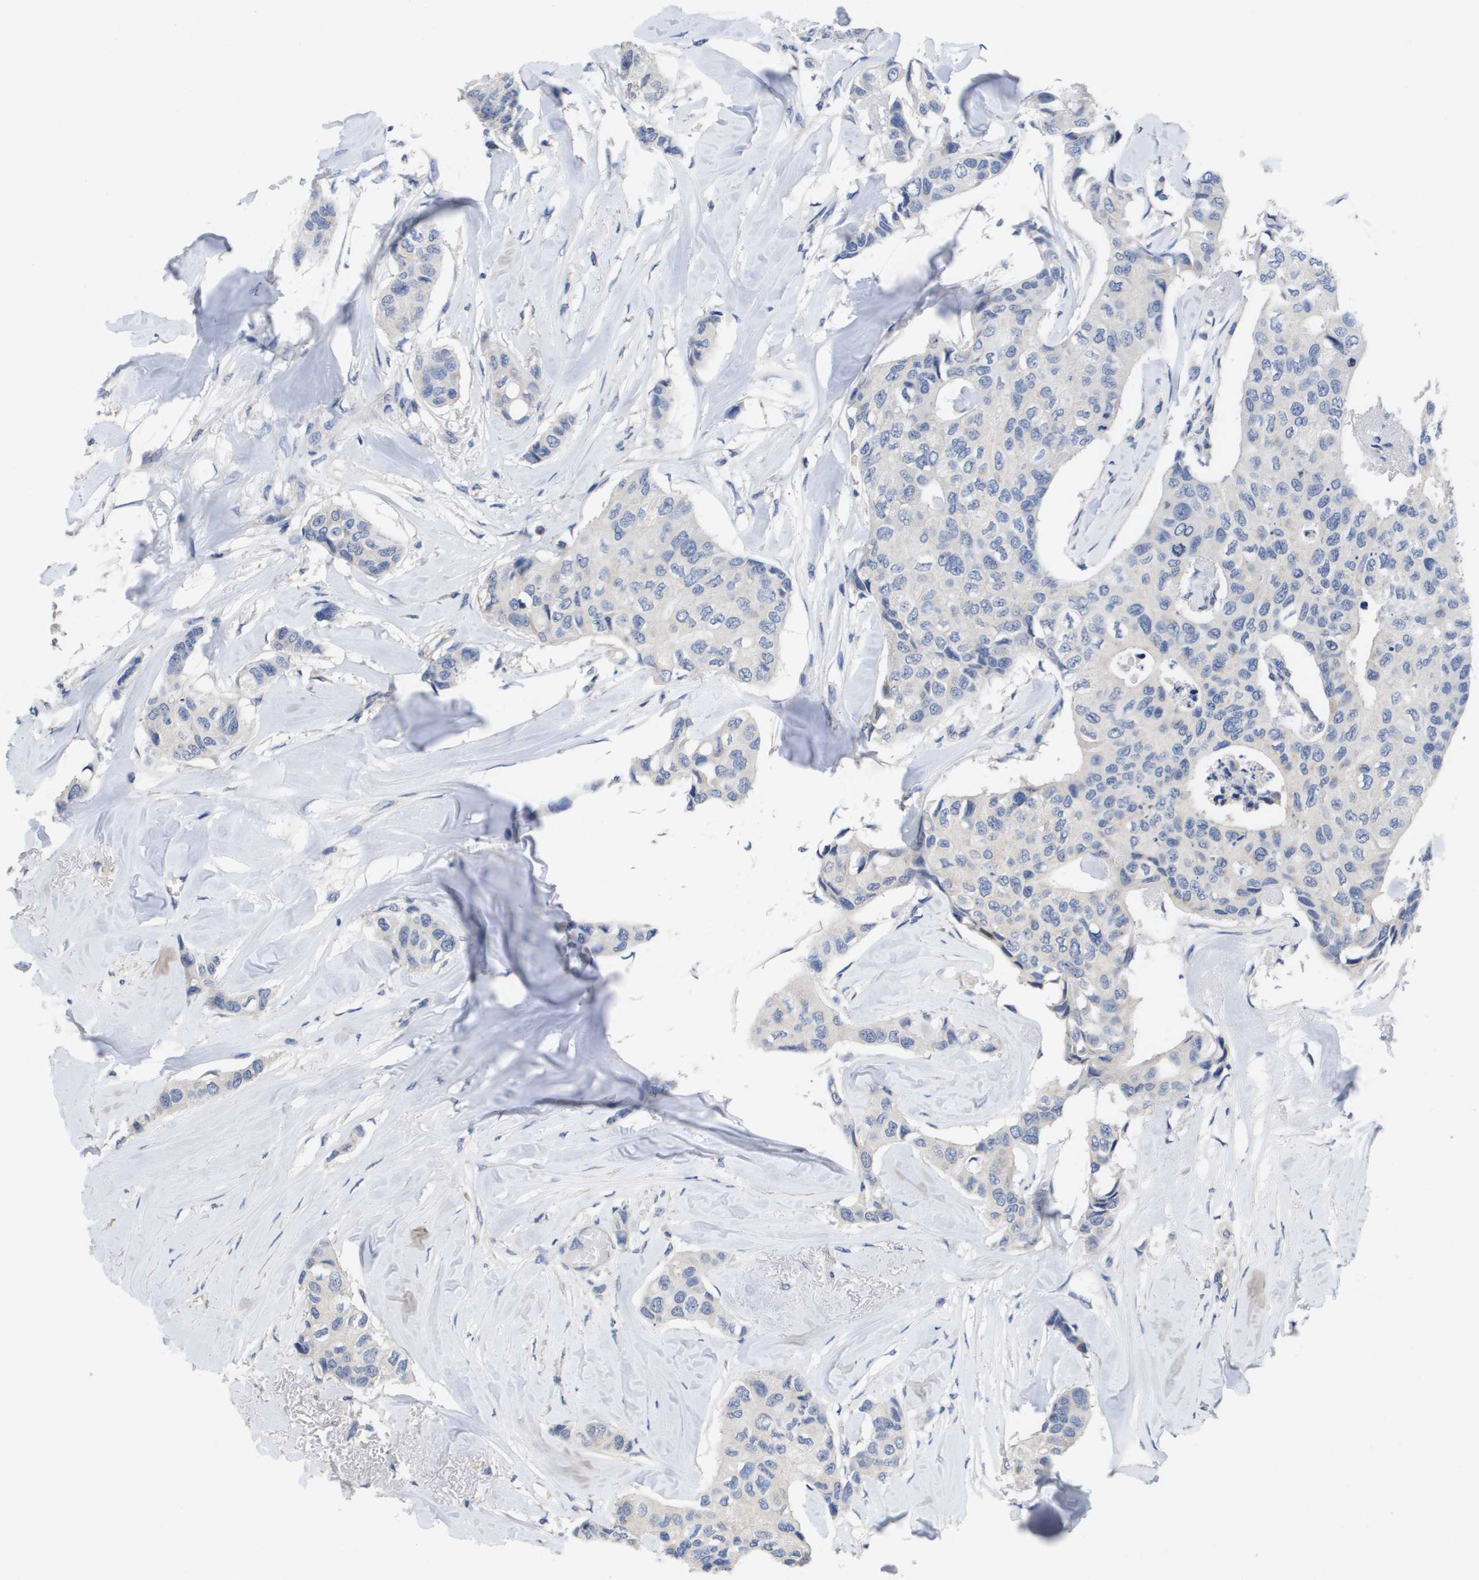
{"staining": {"intensity": "negative", "quantity": "none", "location": "none"}, "tissue": "breast cancer", "cell_type": "Tumor cells", "image_type": "cancer", "snomed": [{"axis": "morphology", "description": "Duct carcinoma"}, {"axis": "topography", "description": "Breast"}], "caption": "Tumor cells are negative for brown protein staining in breast infiltrating ductal carcinoma.", "gene": "CA9", "patient": {"sex": "female", "age": 80}}